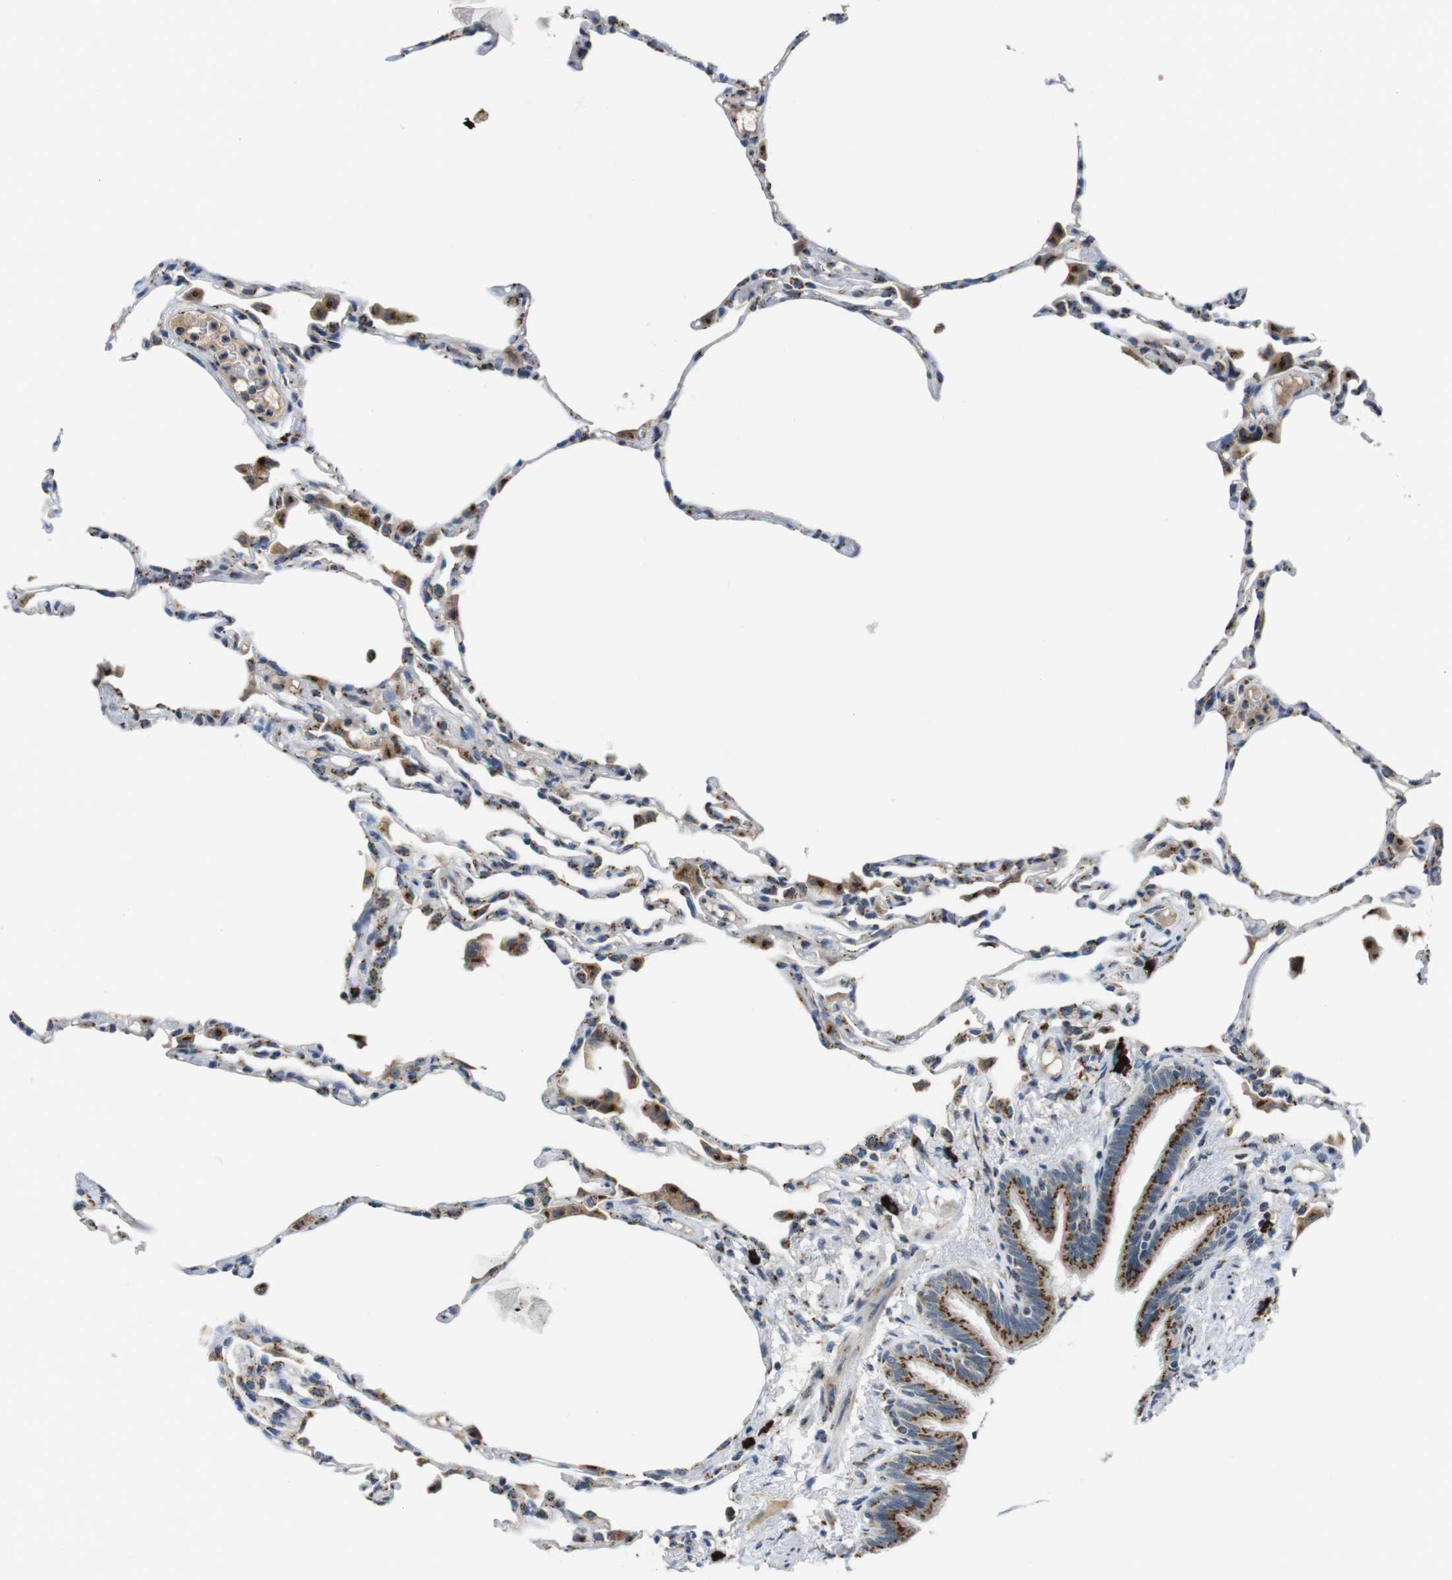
{"staining": {"intensity": "moderate", "quantity": "<25%", "location": "cytoplasmic/membranous"}, "tissue": "lung", "cell_type": "Alveolar cells", "image_type": "normal", "snomed": [{"axis": "morphology", "description": "Normal tissue, NOS"}, {"axis": "topography", "description": "Lung"}], "caption": "Immunohistochemistry (IHC) (DAB (3,3'-diaminobenzidine)) staining of unremarkable human lung shows moderate cytoplasmic/membranous protein positivity in approximately <25% of alveolar cells.", "gene": "ZFPL1", "patient": {"sex": "female", "age": 49}}